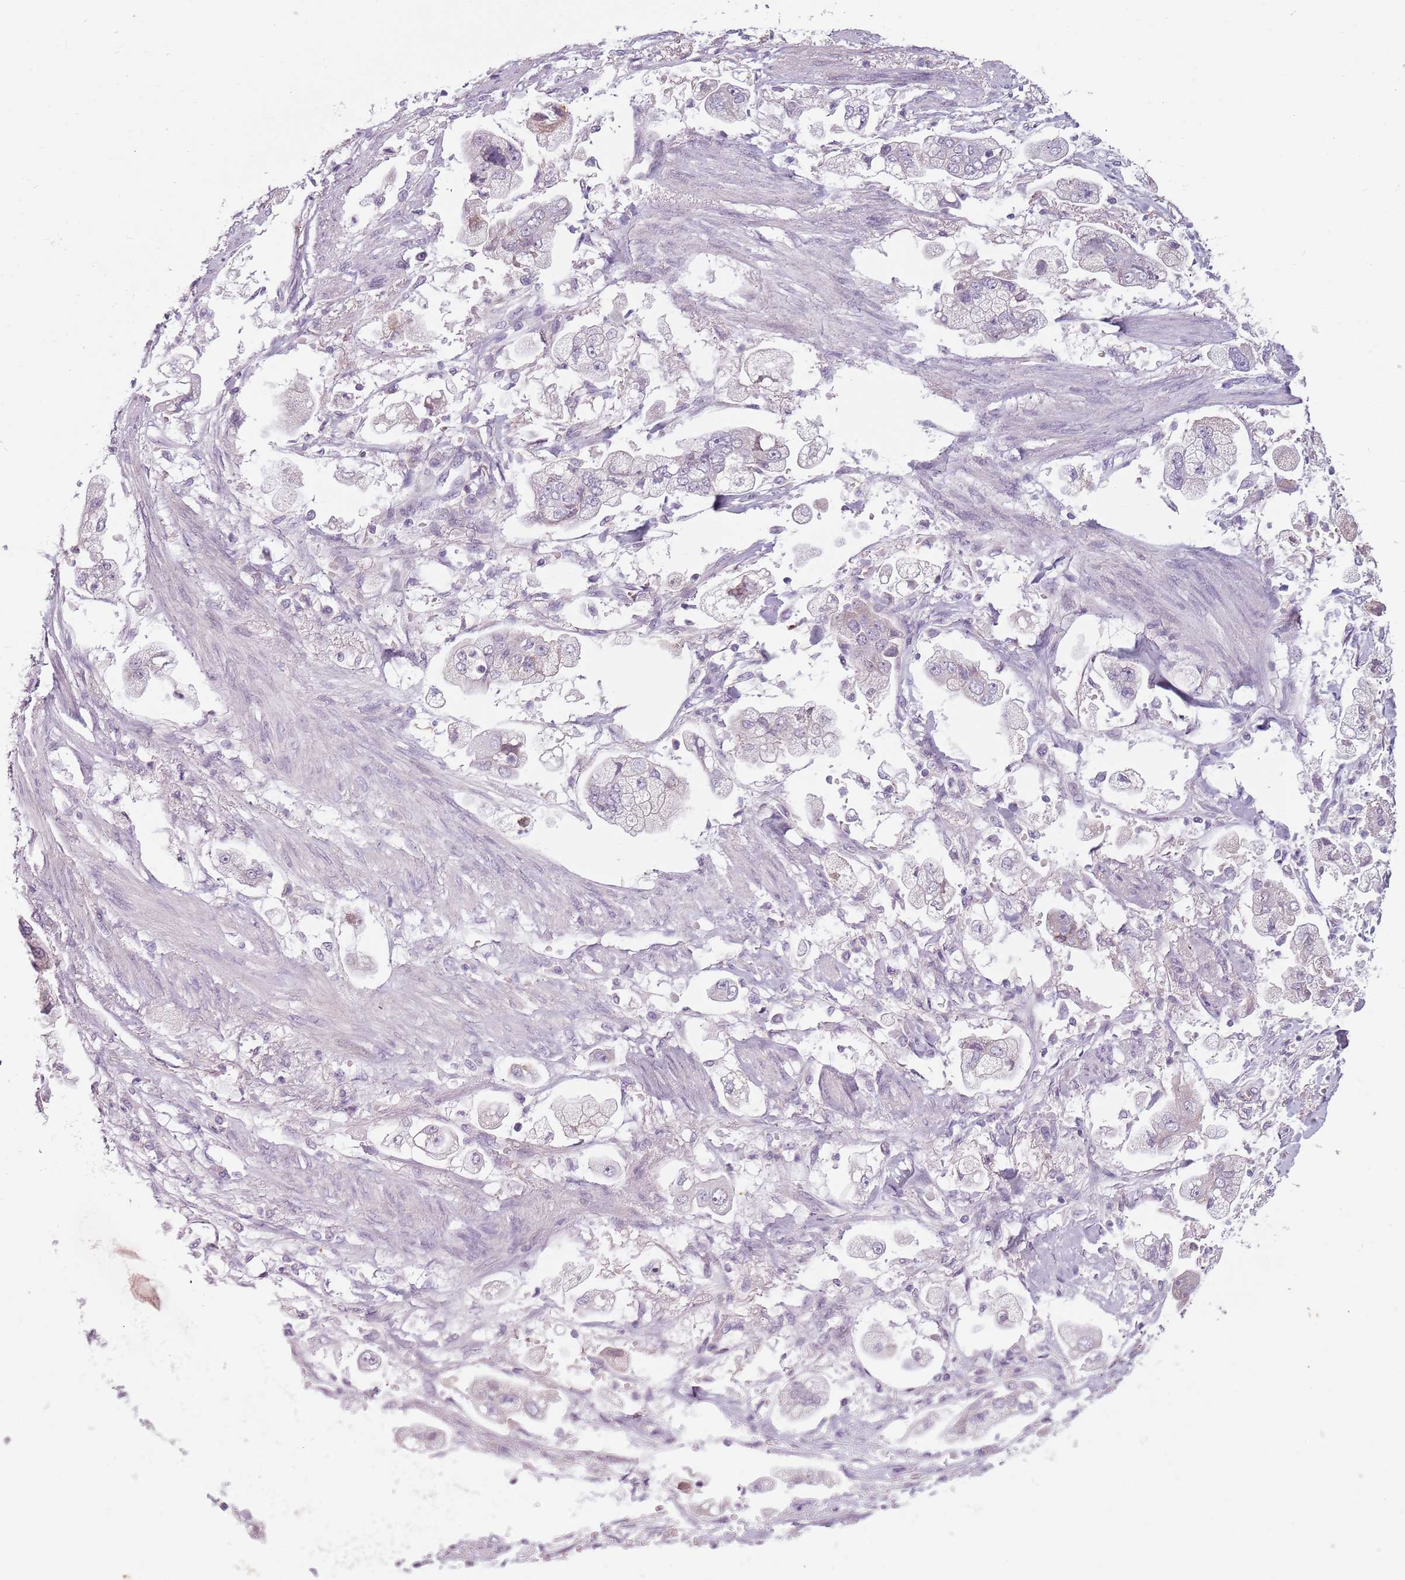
{"staining": {"intensity": "negative", "quantity": "none", "location": "none"}, "tissue": "stomach cancer", "cell_type": "Tumor cells", "image_type": "cancer", "snomed": [{"axis": "morphology", "description": "Adenocarcinoma, NOS"}, {"axis": "topography", "description": "Stomach"}], "caption": "Immunohistochemistry (IHC) of human stomach cancer reveals no positivity in tumor cells. Brightfield microscopy of IHC stained with DAB (3,3'-diaminobenzidine) (brown) and hematoxylin (blue), captured at high magnification.", "gene": "MEGF8", "patient": {"sex": "male", "age": 62}}